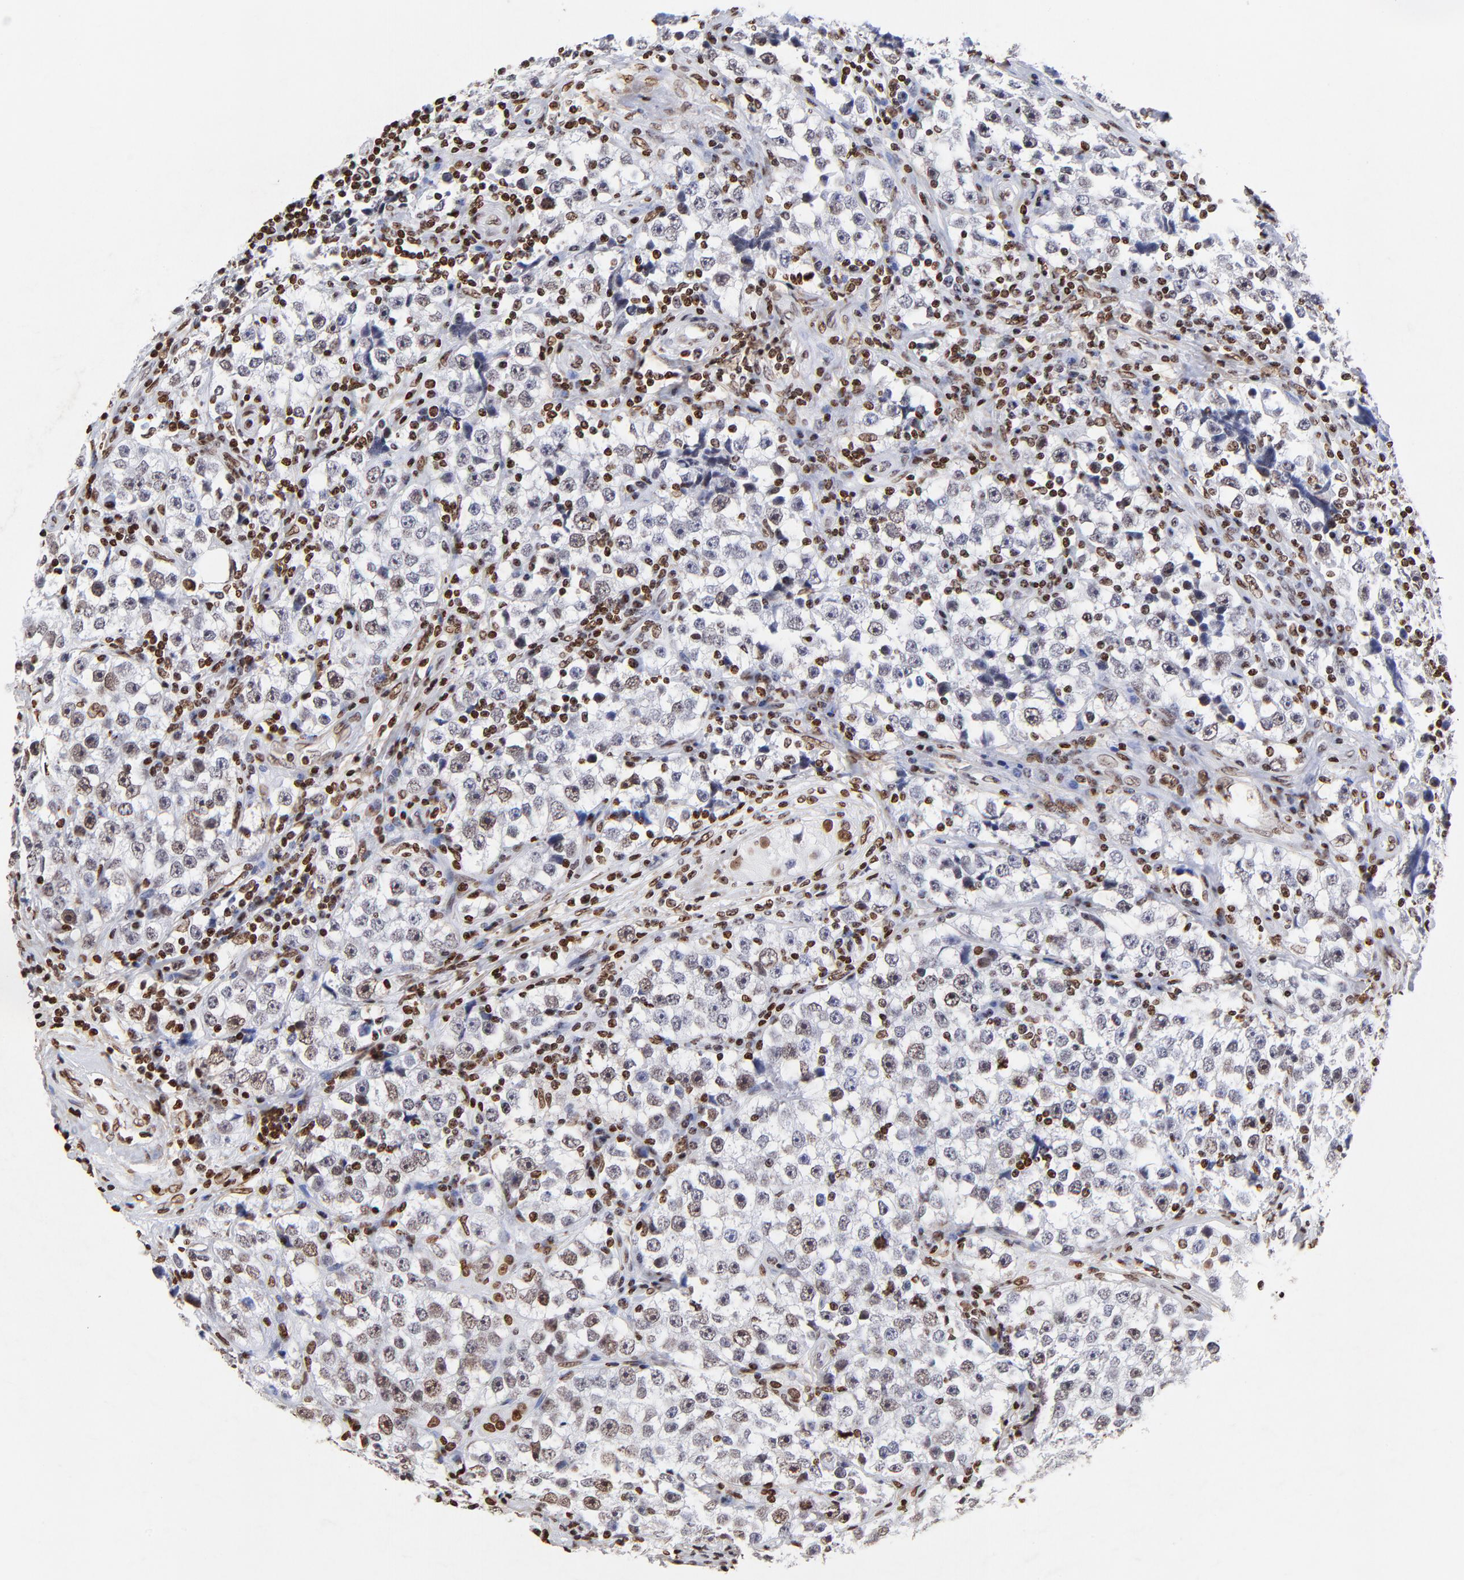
{"staining": {"intensity": "weak", "quantity": "25%-75%", "location": "nuclear"}, "tissue": "testis cancer", "cell_type": "Tumor cells", "image_type": "cancer", "snomed": [{"axis": "morphology", "description": "Seminoma, NOS"}, {"axis": "topography", "description": "Testis"}], "caption": "Immunohistochemical staining of testis seminoma exhibits low levels of weak nuclear staining in about 25%-75% of tumor cells. (brown staining indicates protein expression, while blue staining denotes nuclei).", "gene": "FBH1", "patient": {"sex": "male", "age": 32}}